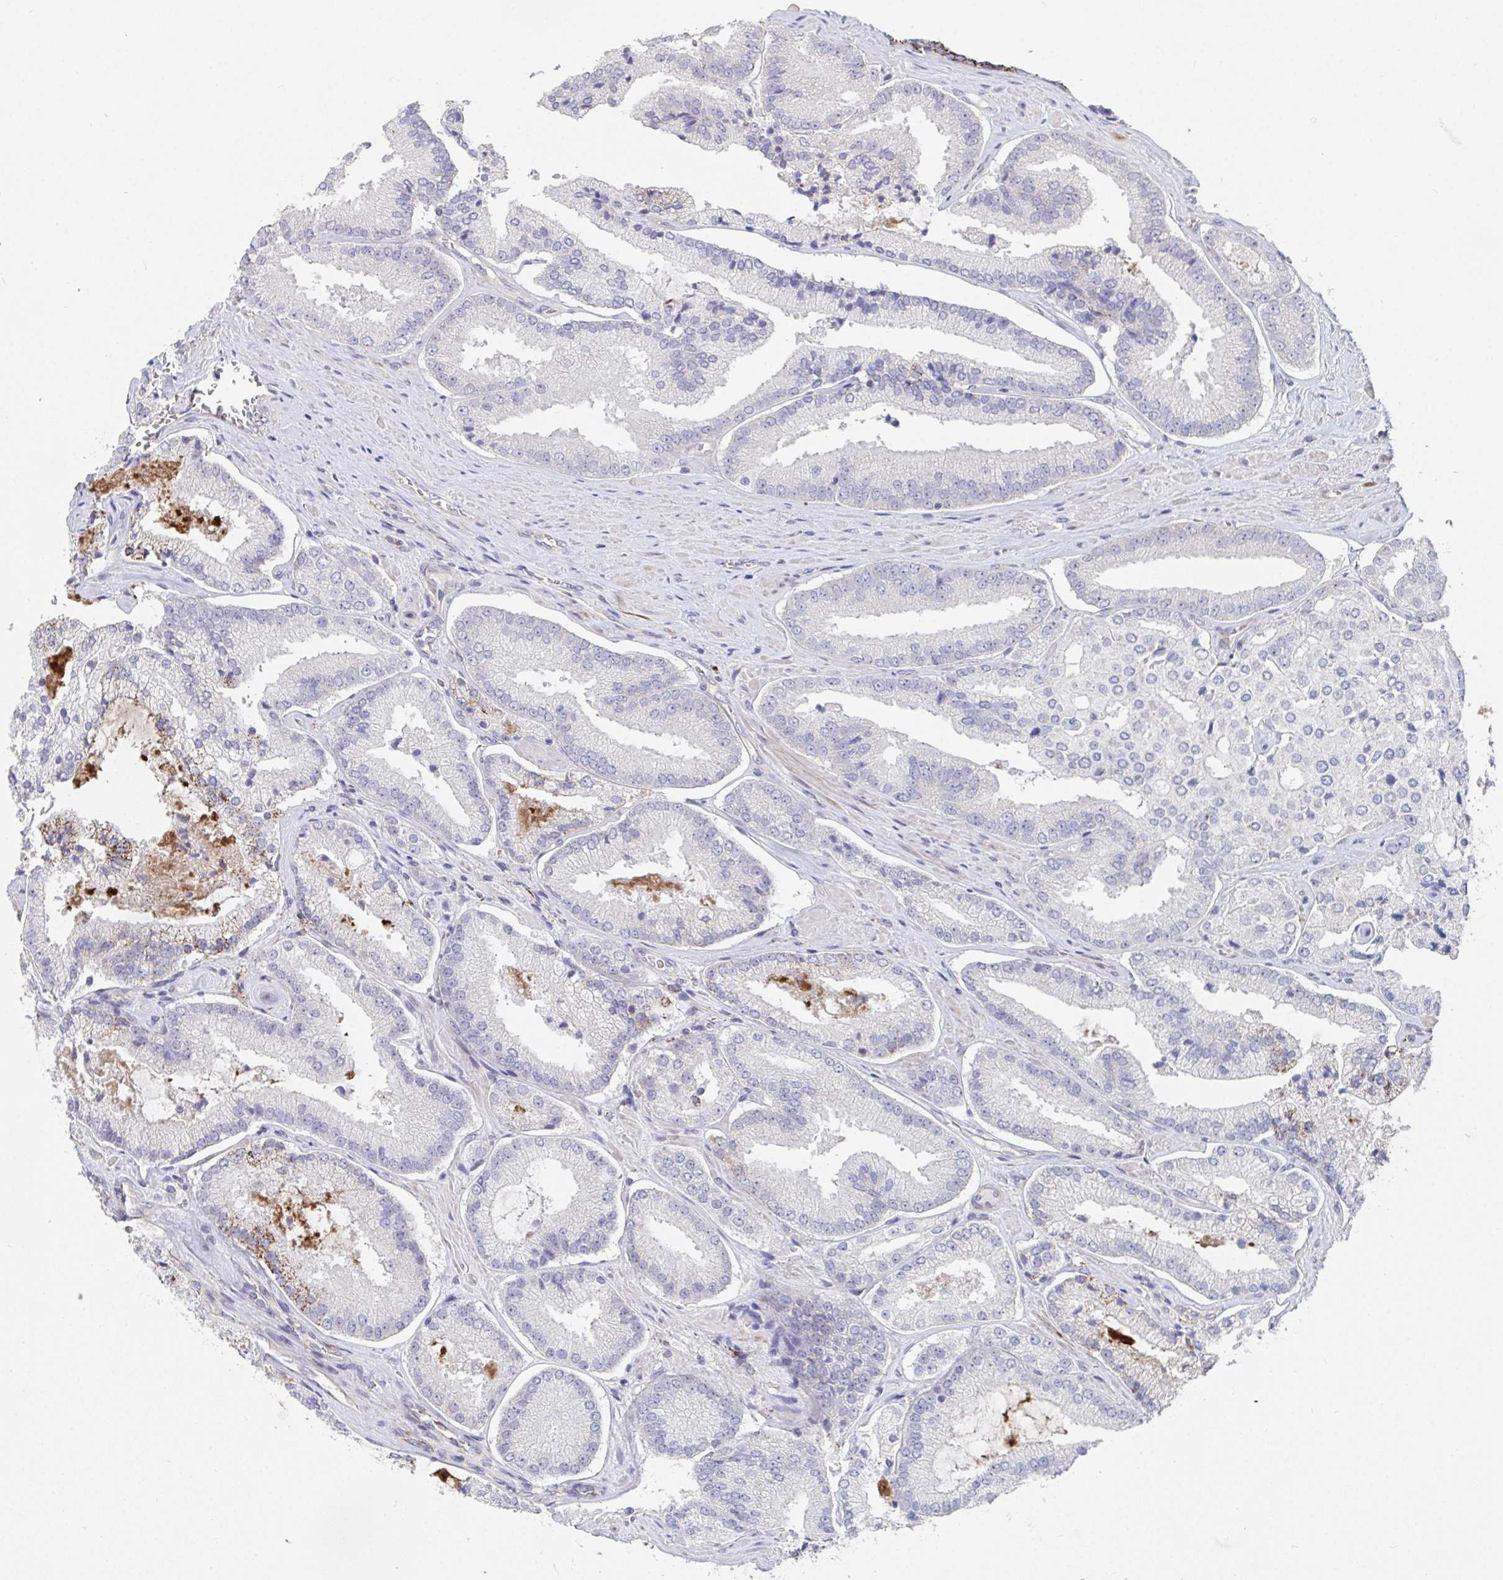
{"staining": {"intensity": "strong", "quantity": "<25%", "location": "cytoplasmic/membranous"}, "tissue": "prostate cancer", "cell_type": "Tumor cells", "image_type": "cancer", "snomed": [{"axis": "morphology", "description": "Adenocarcinoma, High grade"}, {"axis": "topography", "description": "Prostate"}], "caption": "Brown immunohistochemical staining in human prostate cancer demonstrates strong cytoplasmic/membranous positivity in about <25% of tumor cells. The staining is performed using DAB (3,3'-diaminobenzidine) brown chromogen to label protein expression. The nuclei are counter-stained blue using hematoxylin.", "gene": "FAM156B", "patient": {"sex": "male", "age": 73}}